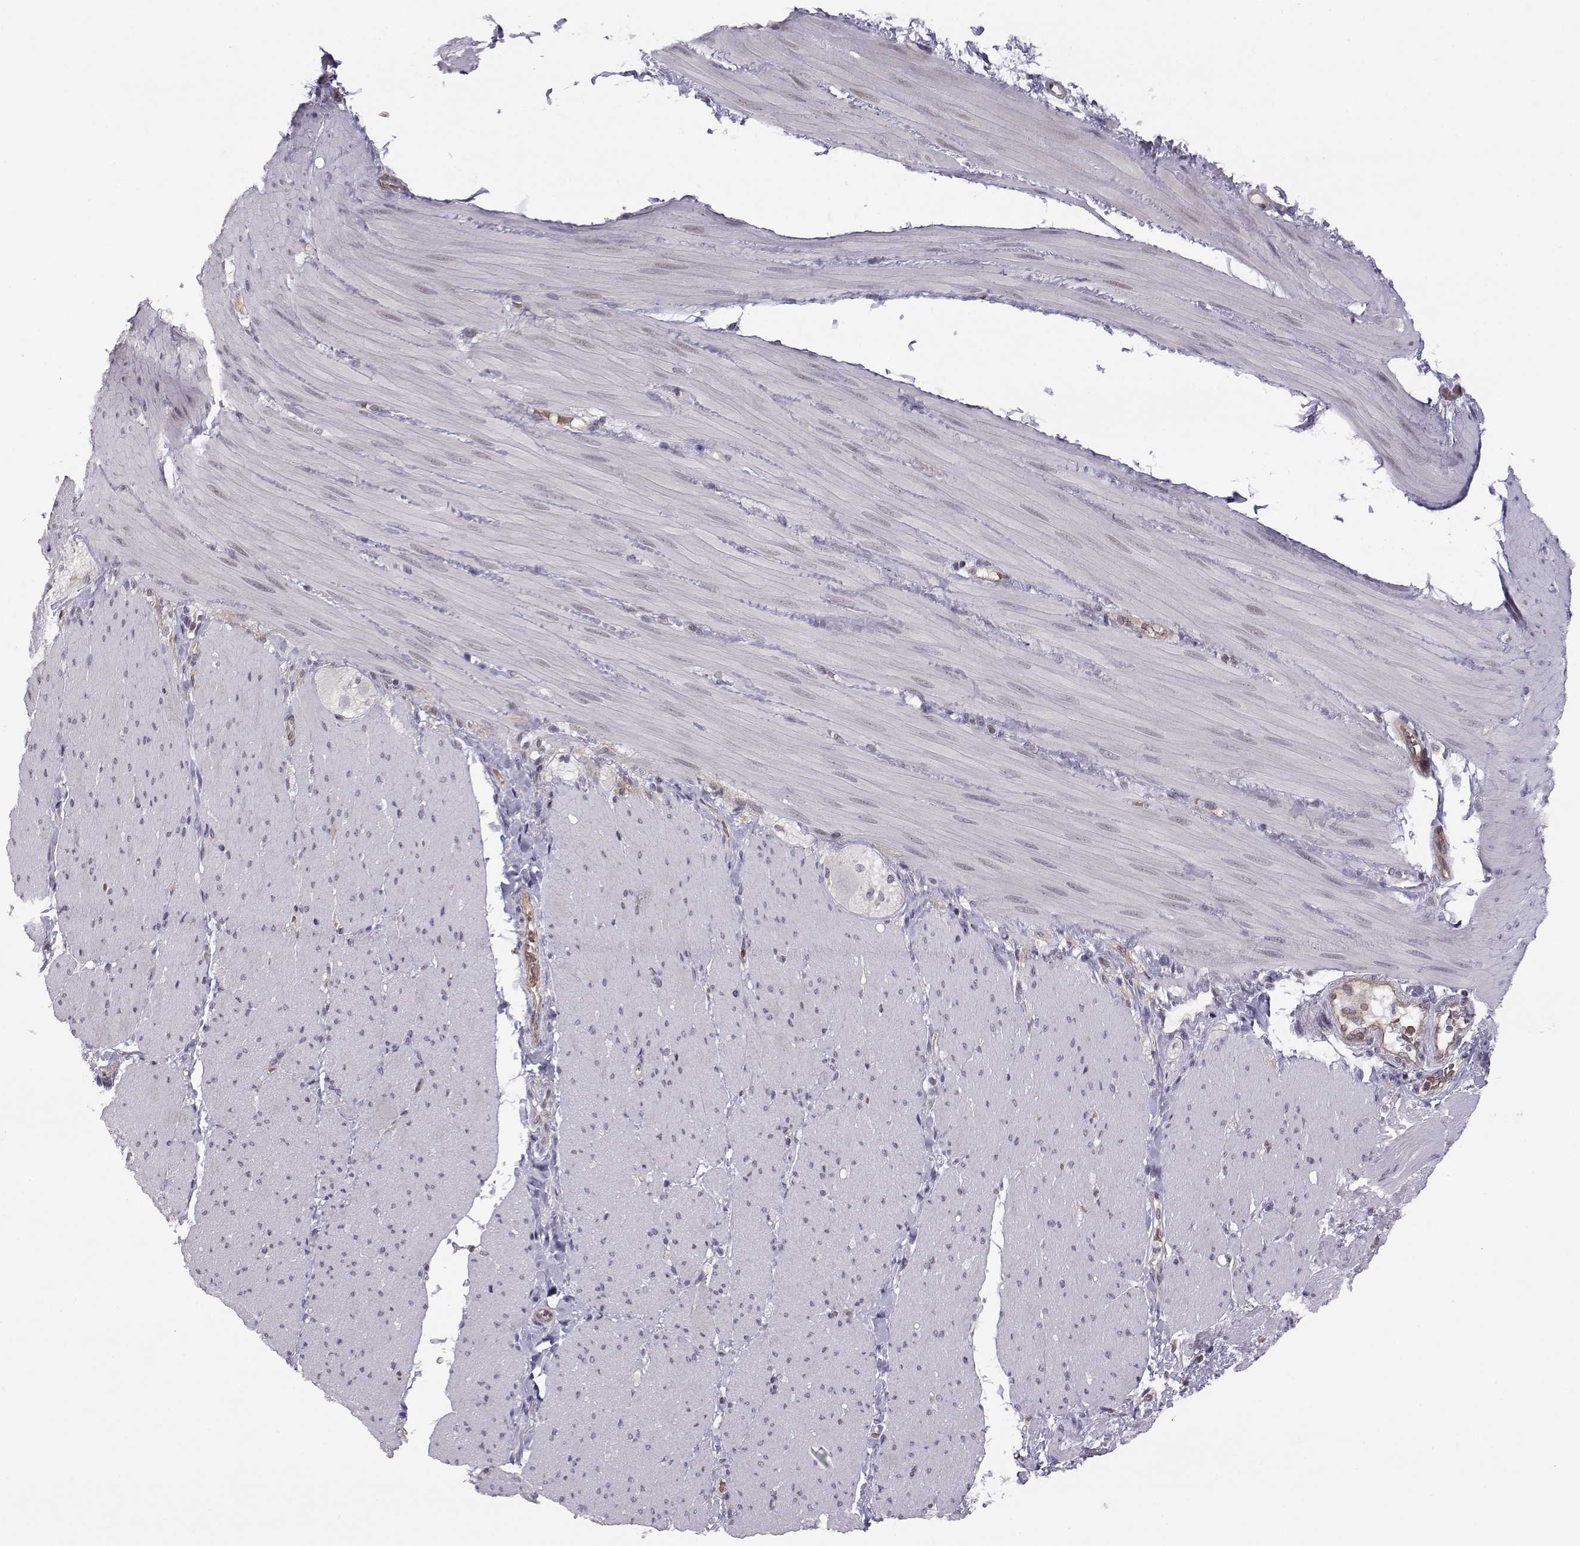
{"staining": {"intensity": "negative", "quantity": "none", "location": "none"}, "tissue": "soft tissue", "cell_type": "Fibroblasts", "image_type": "normal", "snomed": [{"axis": "morphology", "description": "Normal tissue, NOS"}, {"axis": "topography", "description": "Smooth muscle"}, {"axis": "topography", "description": "Duodenum"}, {"axis": "topography", "description": "Peripheral nerve tissue"}], "caption": "Immunohistochemistry micrograph of unremarkable soft tissue stained for a protein (brown), which shows no staining in fibroblasts. (DAB immunohistochemistry visualized using brightfield microscopy, high magnification).", "gene": "KIF13B", "patient": {"sex": "female", "age": 61}}